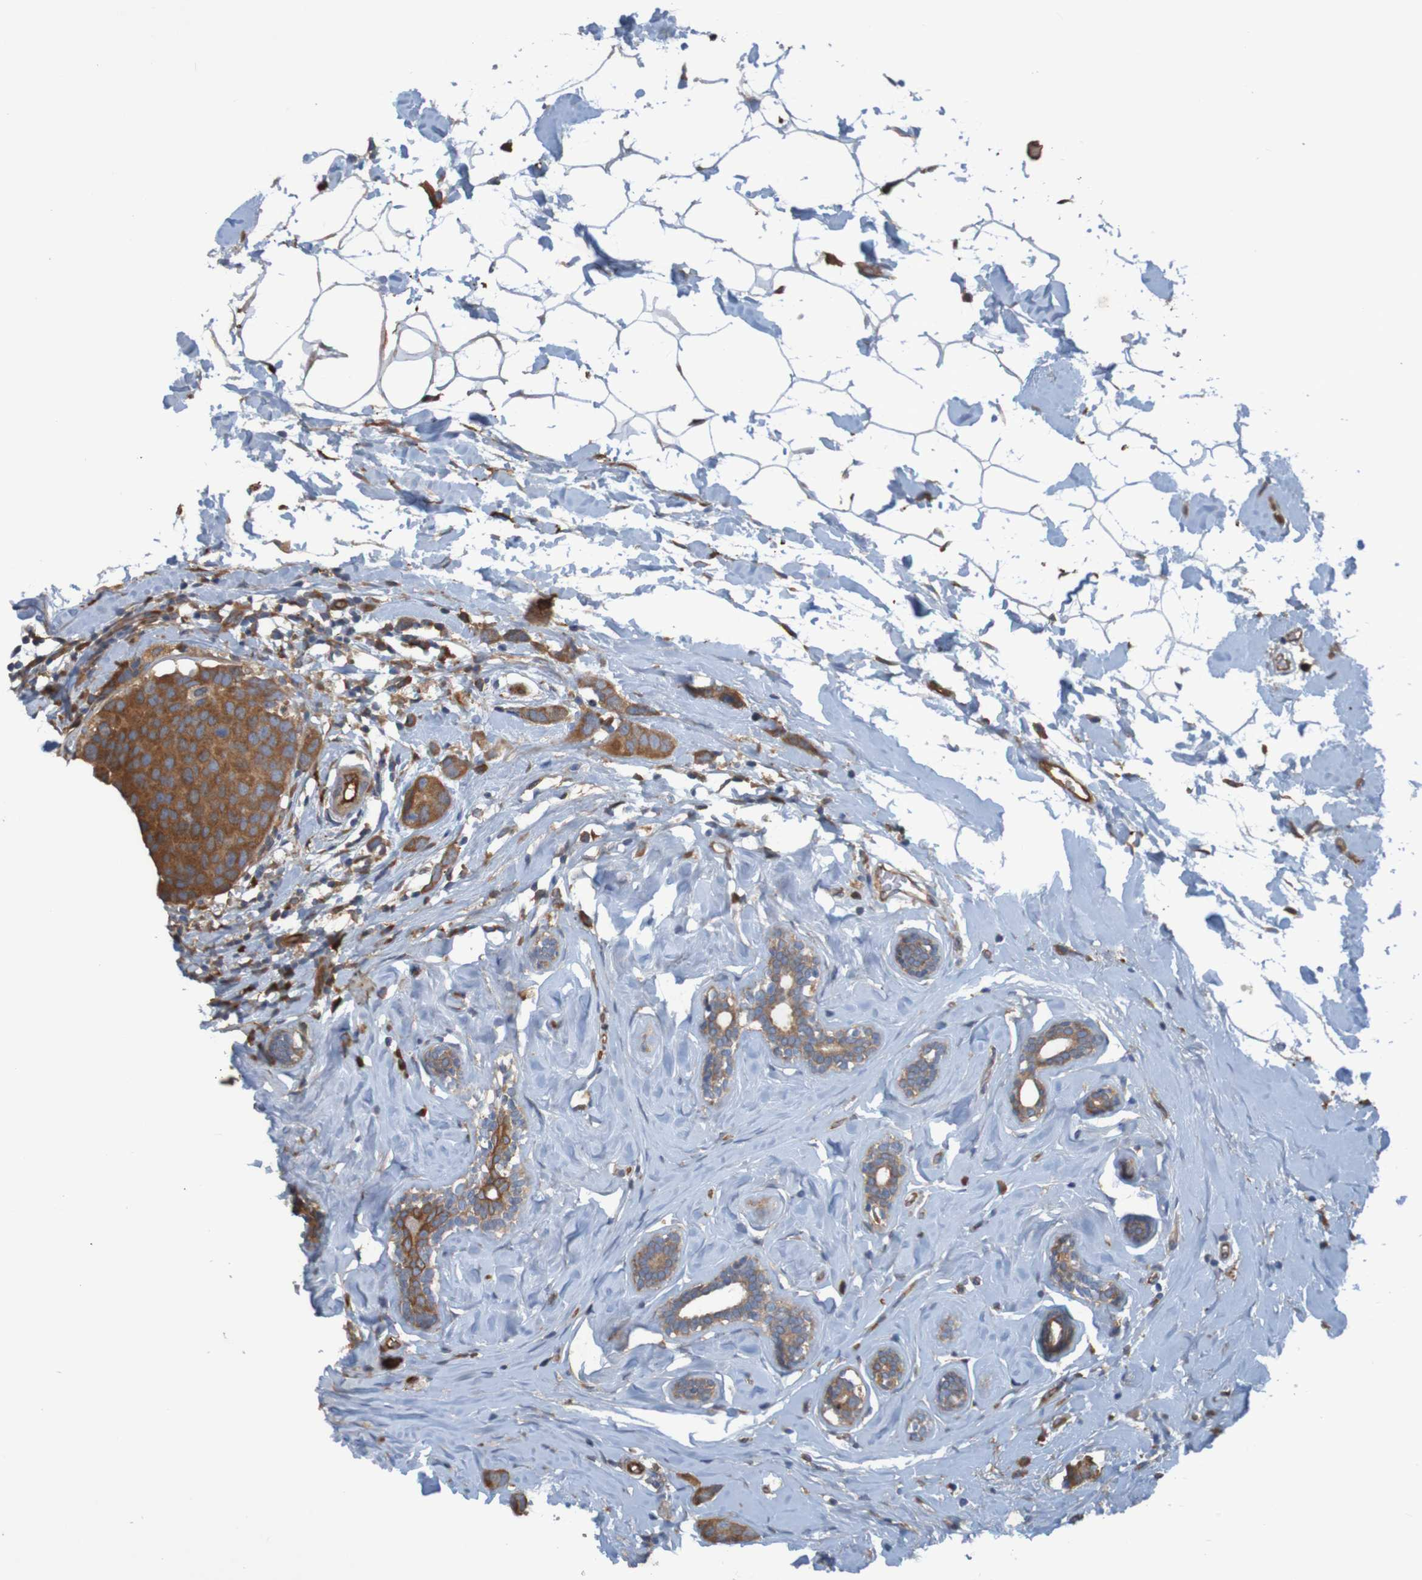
{"staining": {"intensity": "moderate", "quantity": ">75%", "location": "cytoplasmic/membranous"}, "tissue": "breast cancer", "cell_type": "Tumor cells", "image_type": "cancer", "snomed": [{"axis": "morphology", "description": "Normal tissue, NOS"}, {"axis": "morphology", "description": "Duct carcinoma"}, {"axis": "topography", "description": "Breast"}], "caption": "Immunohistochemistry image of neoplastic tissue: breast cancer (infiltrating ductal carcinoma) stained using immunohistochemistry demonstrates medium levels of moderate protein expression localized specifically in the cytoplasmic/membranous of tumor cells, appearing as a cytoplasmic/membranous brown color.", "gene": "DNAJC4", "patient": {"sex": "female", "age": 50}}